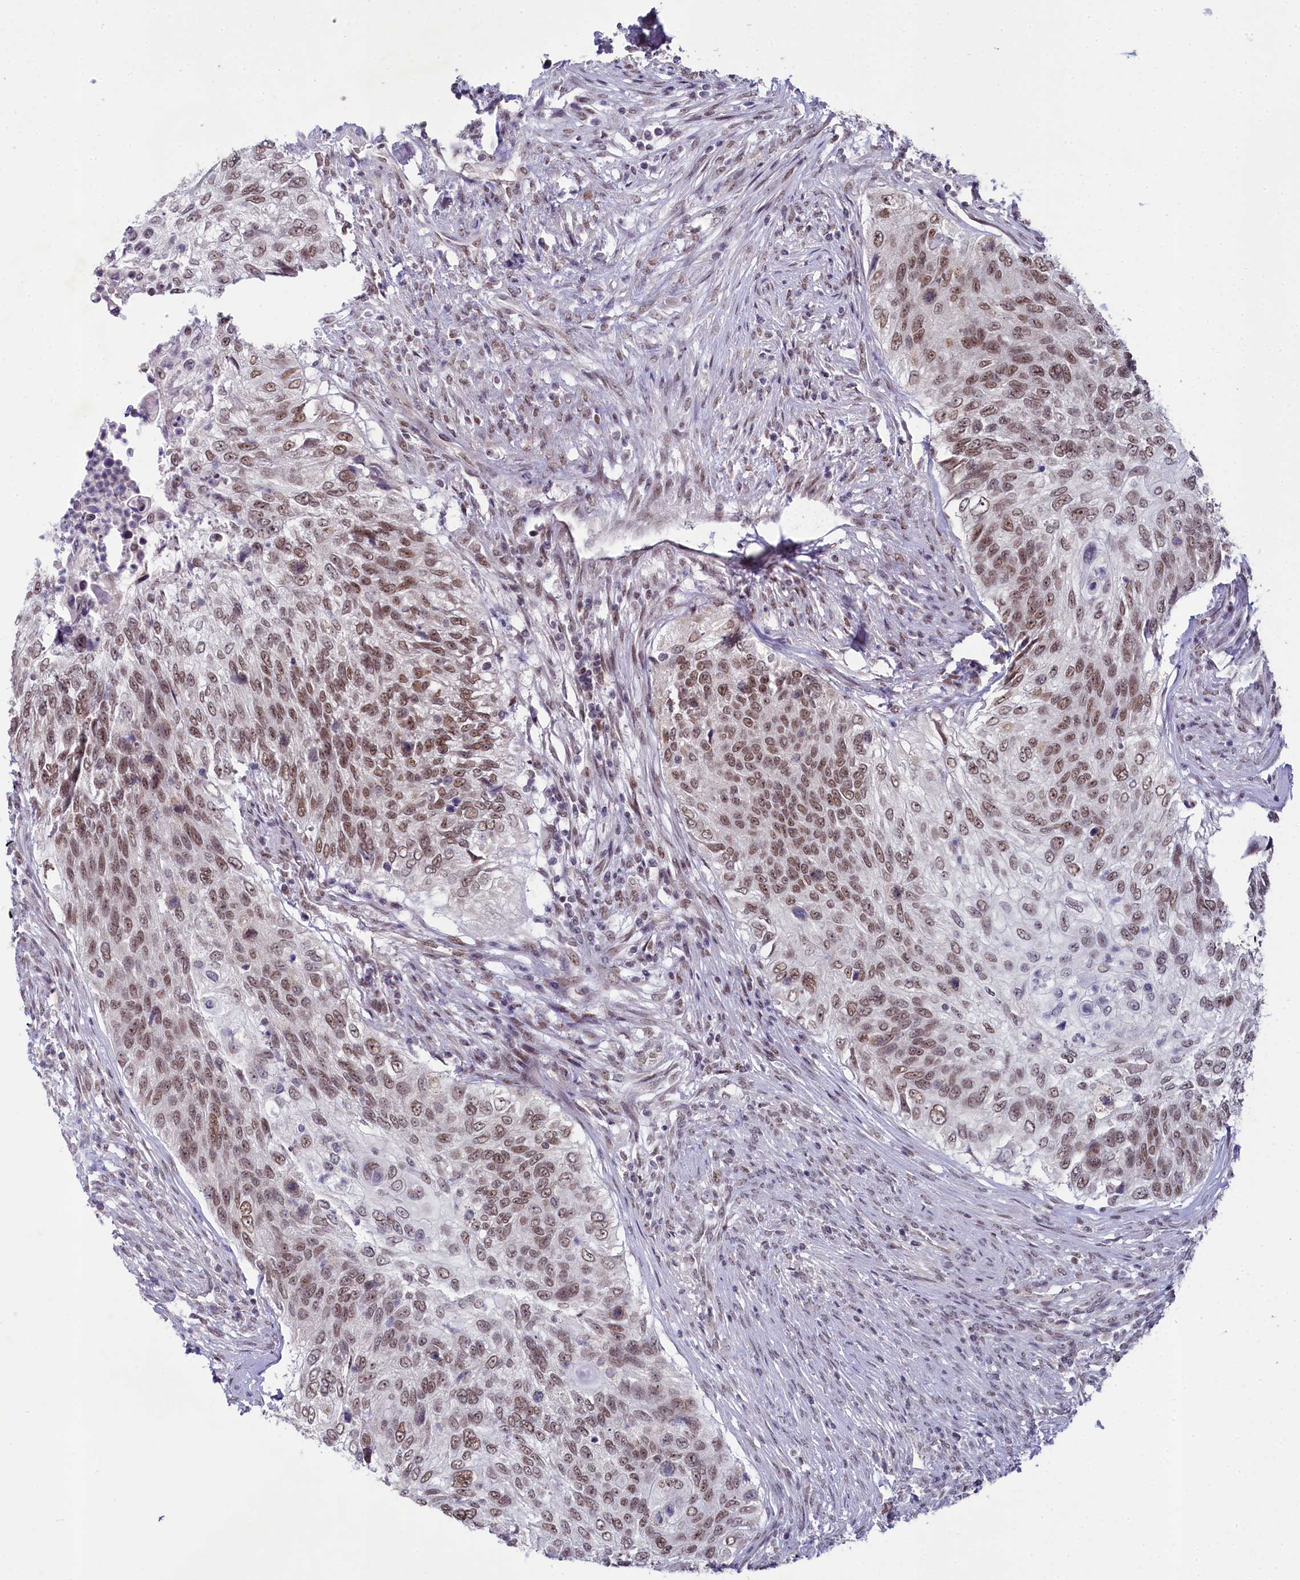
{"staining": {"intensity": "moderate", "quantity": ">75%", "location": "nuclear"}, "tissue": "urothelial cancer", "cell_type": "Tumor cells", "image_type": "cancer", "snomed": [{"axis": "morphology", "description": "Urothelial carcinoma, High grade"}, {"axis": "topography", "description": "Urinary bladder"}], "caption": "The immunohistochemical stain labels moderate nuclear expression in tumor cells of urothelial cancer tissue.", "gene": "PPHLN1", "patient": {"sex": "female", "age": 60}}